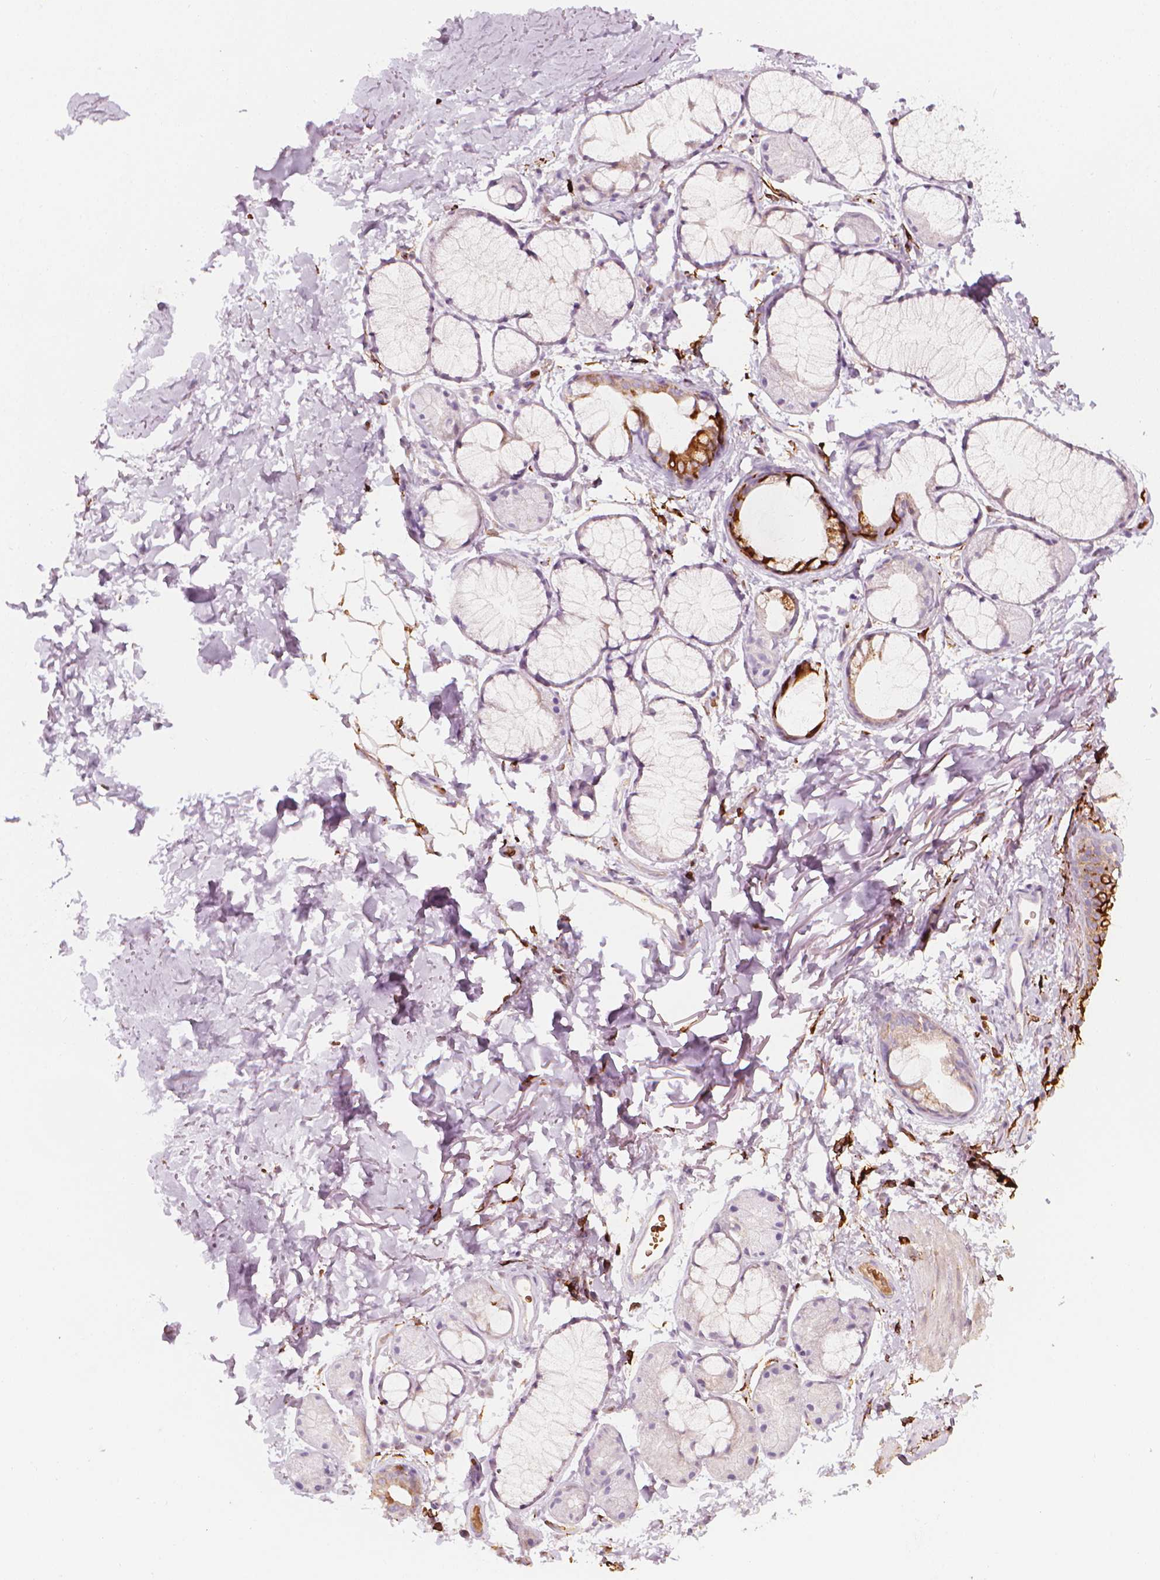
{"staining": {"intensity": "moderate", "quantity": "<25%", "location": "cytoplasmic/membranous"}, "tissue": "adipose tissue", "cell_type": "Adipocytes", "image_type": "normal", "snomed": [{"axis": "morphology", "description": "Normal tissue, NOS"}, {"axis": "topography", "description": "Cartilage tissue"}, {"axis": "topography", "description": "Bronchus"}], "caption": "IHC (DAB) staining of benign human adipose tissue displays moderate cytoplasmic/membranous protein staining in about <25% of adipocytes. (IHC, brightfield microscopy, high magnification).", "gene": "CES1", "patient": {"sex": "female", "age": 79}}